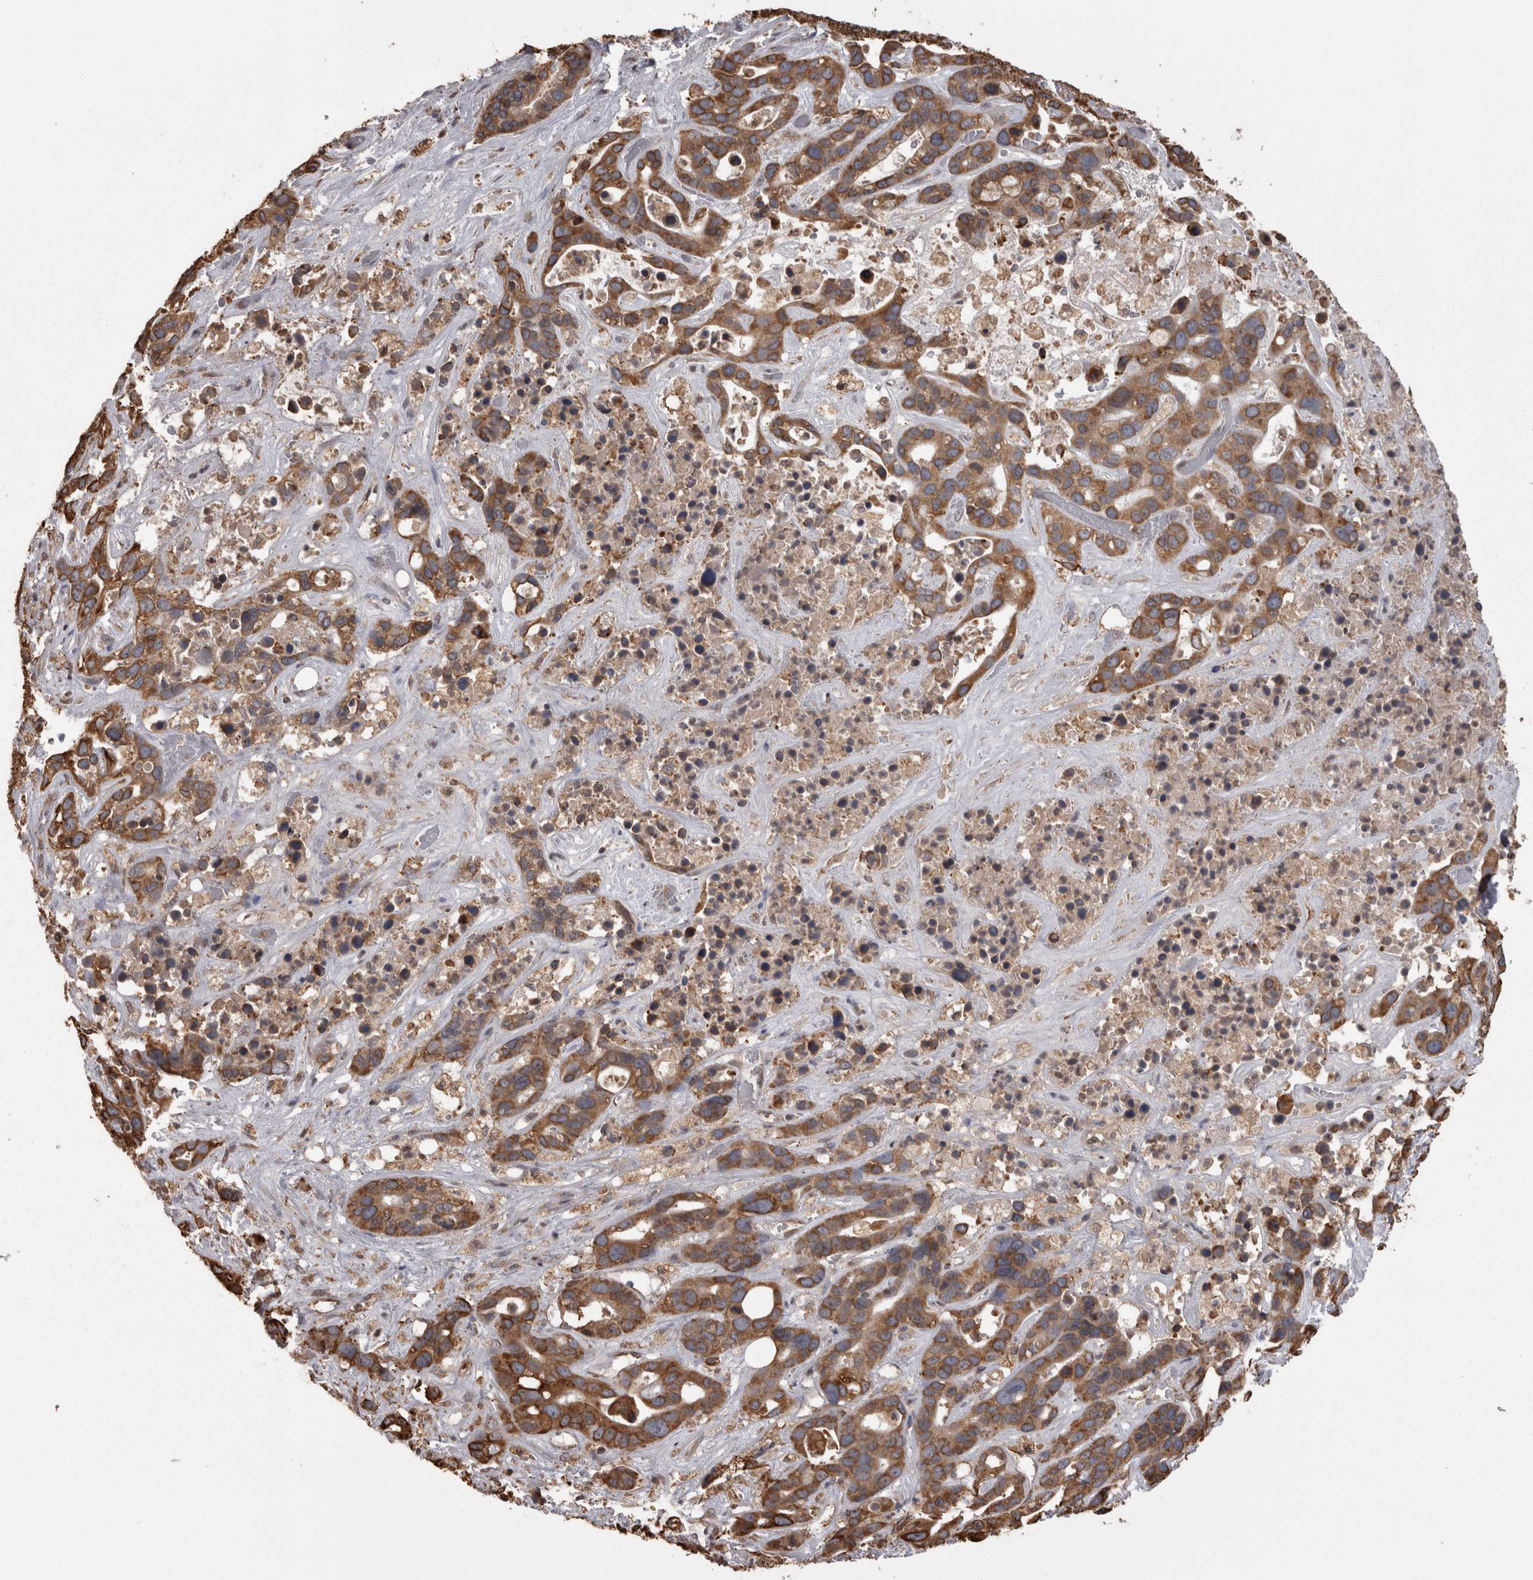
{"staining": {"intensity": "strong", "quantity": ">75%", "location": "cytoplasmic/membranous"}, "tissue": "liver cancer", "cell_type": "Tumor cells", "image_type": "cancer", "snomed": [{"axis": "morphology", "description": "Cholangiocarcinoma"}, {"axis": "topography", "description": "Liver"}], "caption": "Immunohistochemistry (IHC) micrograph of liver cancer (cholangiocarcinoma) stained for a protein (brown), which displays high levels of strong cytoplasmic/membranous expression in about >75% of tumor cells.", "gene": "PON2", "patient": {"sex": "female", "age": 65}}